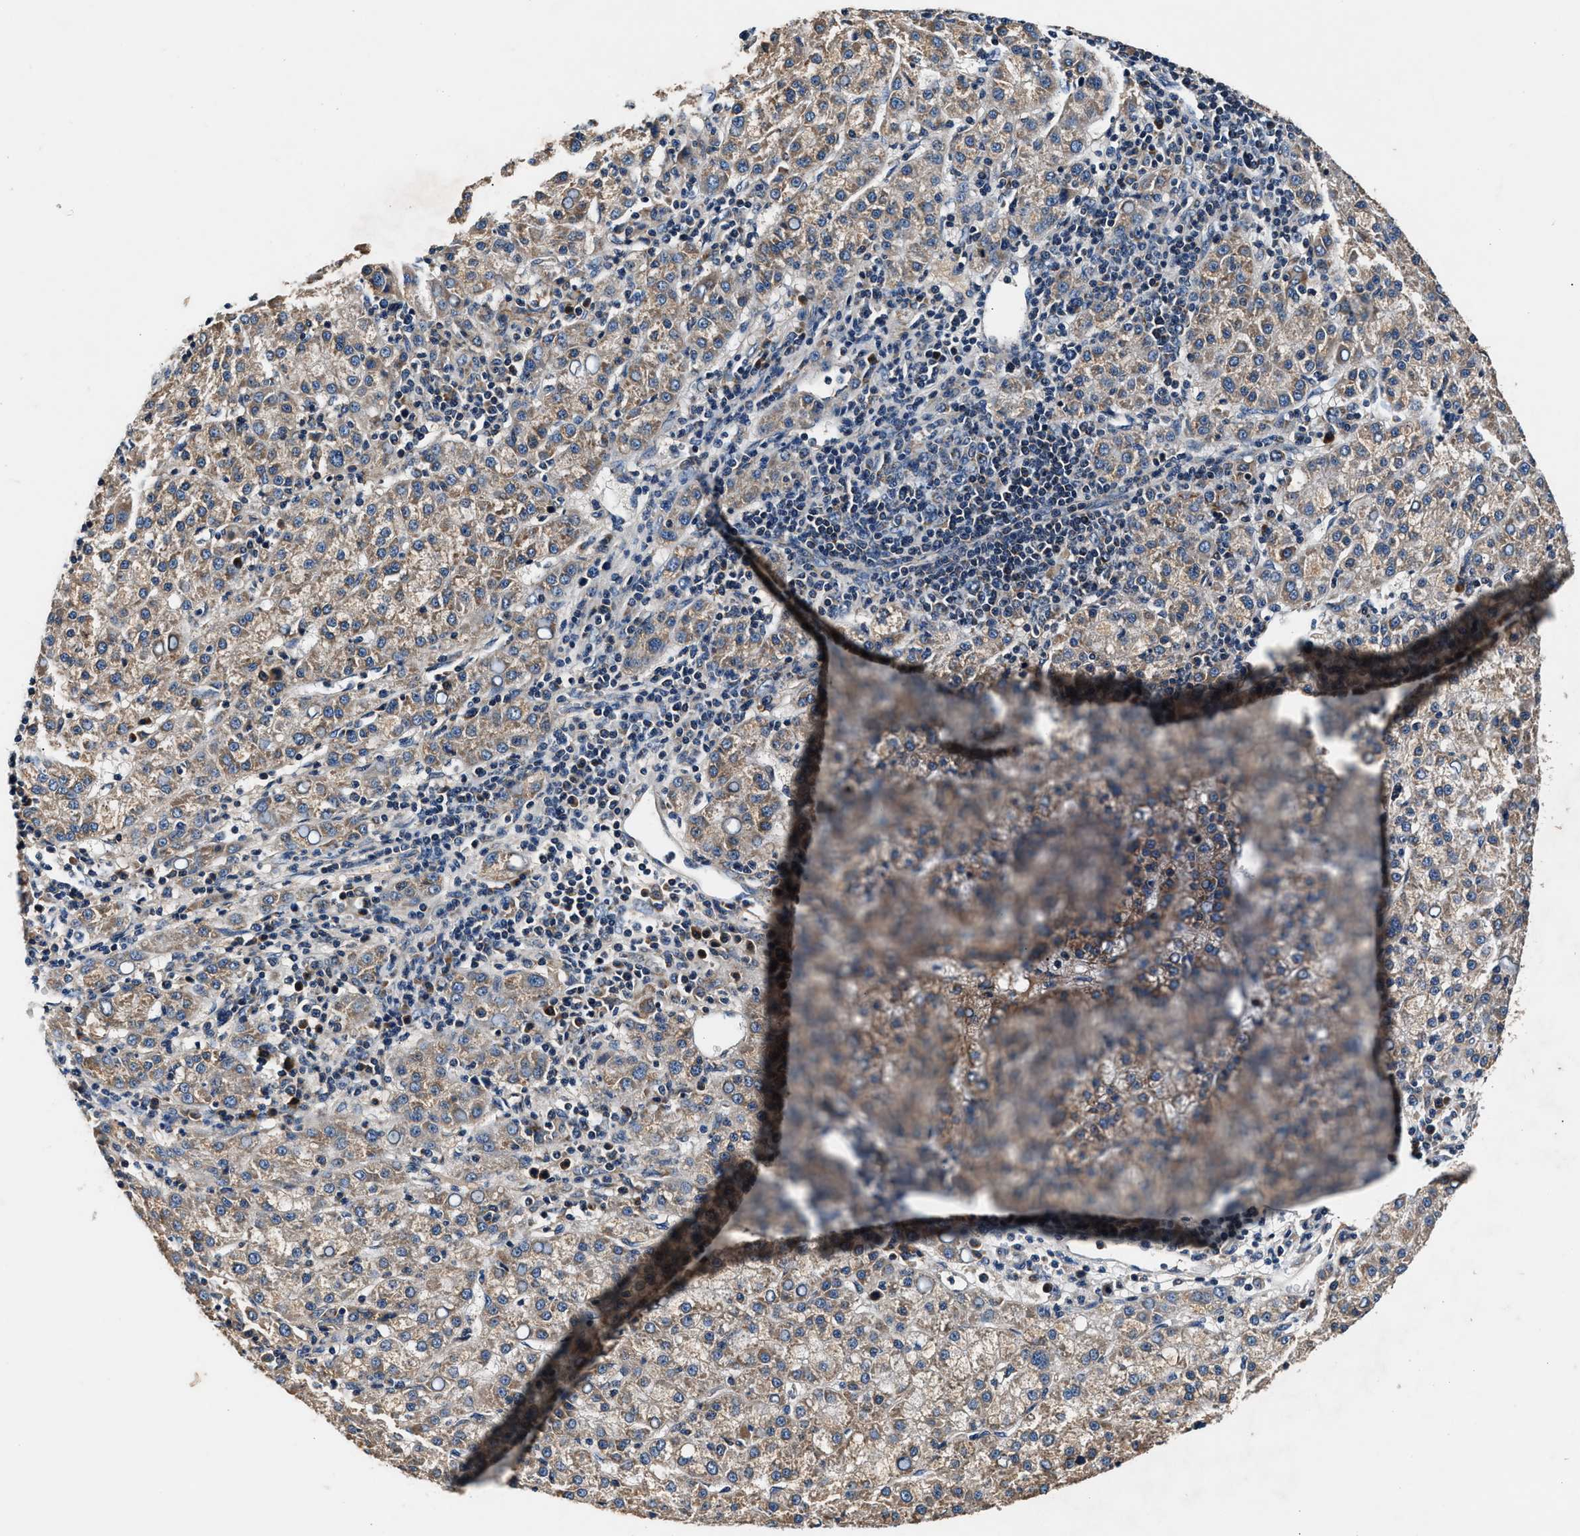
{"staining": {"intensity": "moderate", "quantity": ">75%", "location": "cytoplasmic/membranous"}, "tissue": "liver cancer", "cell_type": "Tumor cells", "image_type": "cancer", "snomed": [{"axis": "morphology", "description": "Carcinoma, Hepatocellular, NOS"}, {"axis": "topography", "description": "Liver"}], "caption": "The immunohistochemical stain highlights moderate cytoplasmic/membranous staining in tumor cells of liver hepatocellular carcinoma tissue.", "gene": "IMMT", "patient": {"sex": "female", "age": 58}}